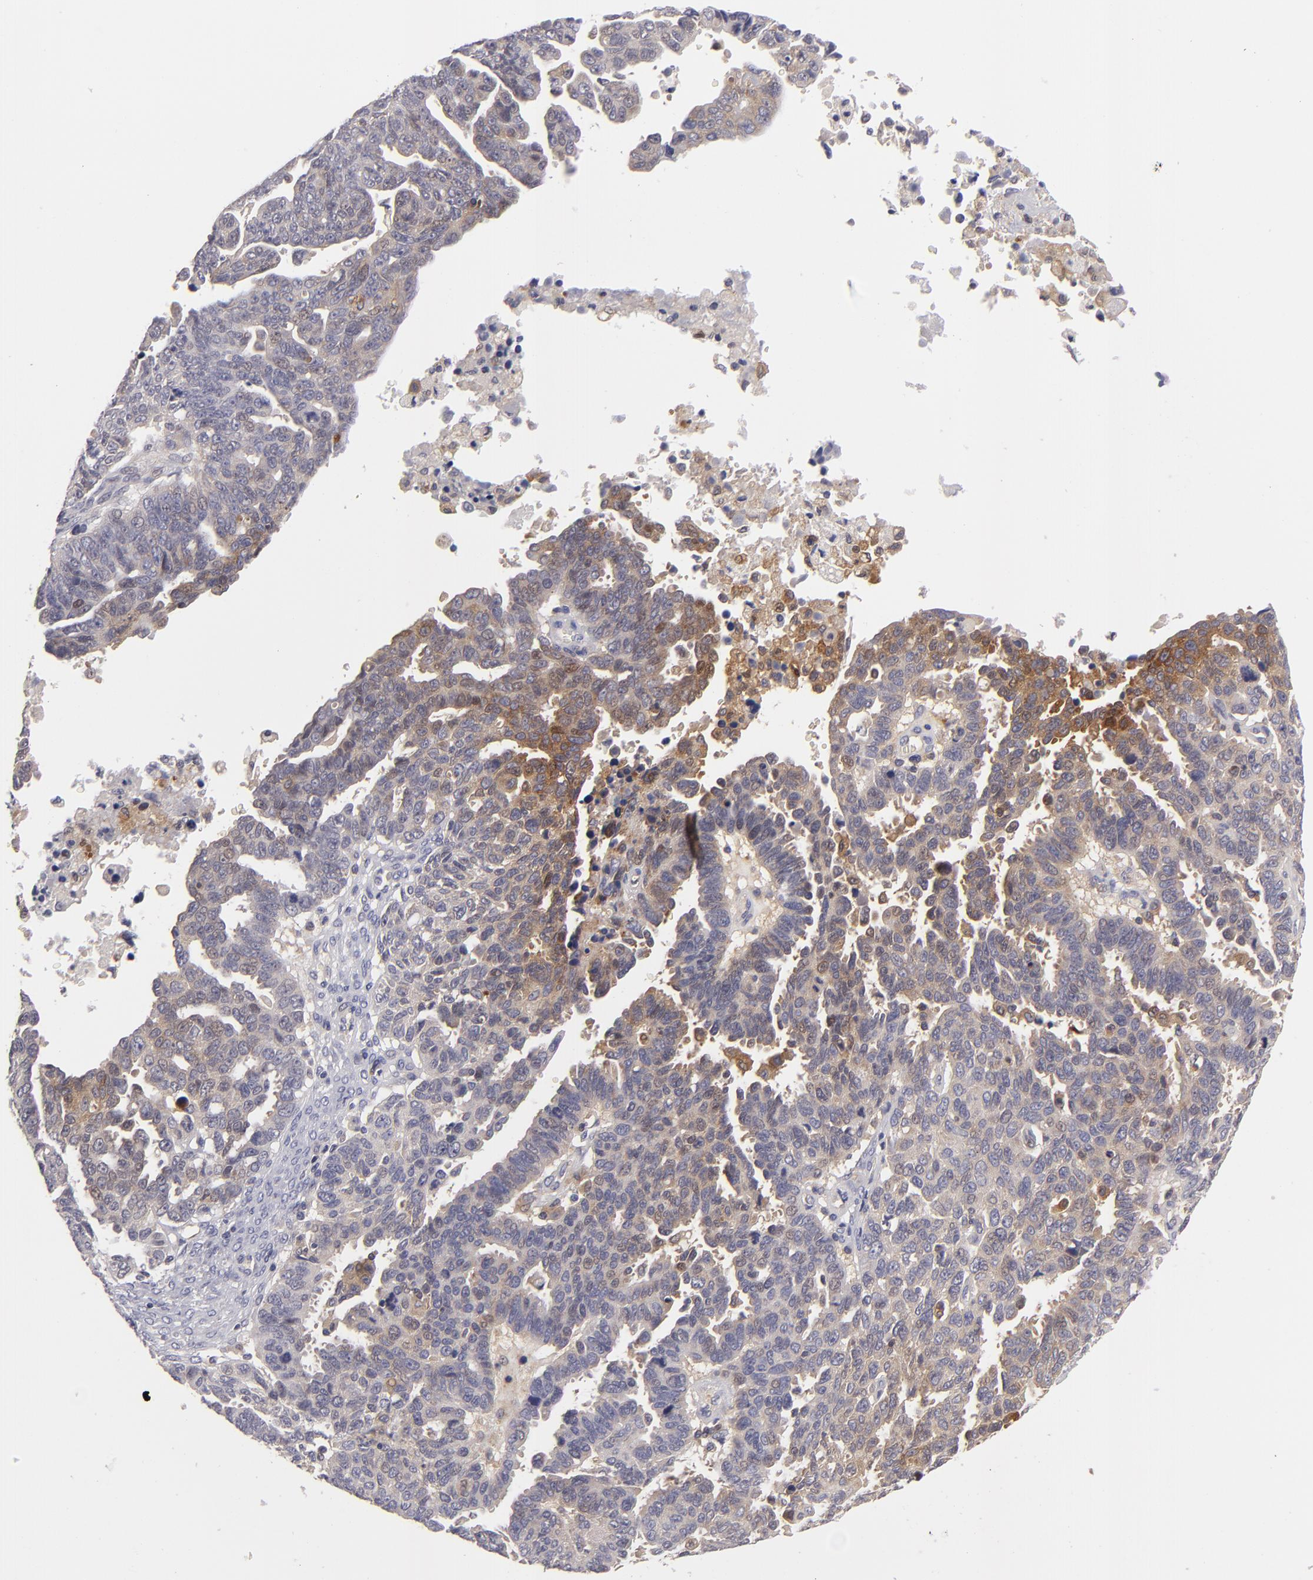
{"staining": {"intensity": "moderate", "quantity": "25%-75%", "location": "cytoplasmic/membranous"}, "tissue": "ovarian cancer", "cell_type": "Tumor cells", "image_type": "cancer", "snomed": [{"axis": "morphology", "description": "Carcinoma, endometroid"}, {"axis": "morphology", "description": "Cystadenocarcinoma, serous, NOS"}, {"axis": "topography", "description": "Ovary"}], "caption": "Tumor cells show medium levels of moderate cytoplasmic/membranous expression in approximately 25%-75% of cells in human ovarian cancer. (IHC, brightfield microscopy, high magnification).", "gene": "MMP10", "patient": {"sex": "female", "age": 45}}